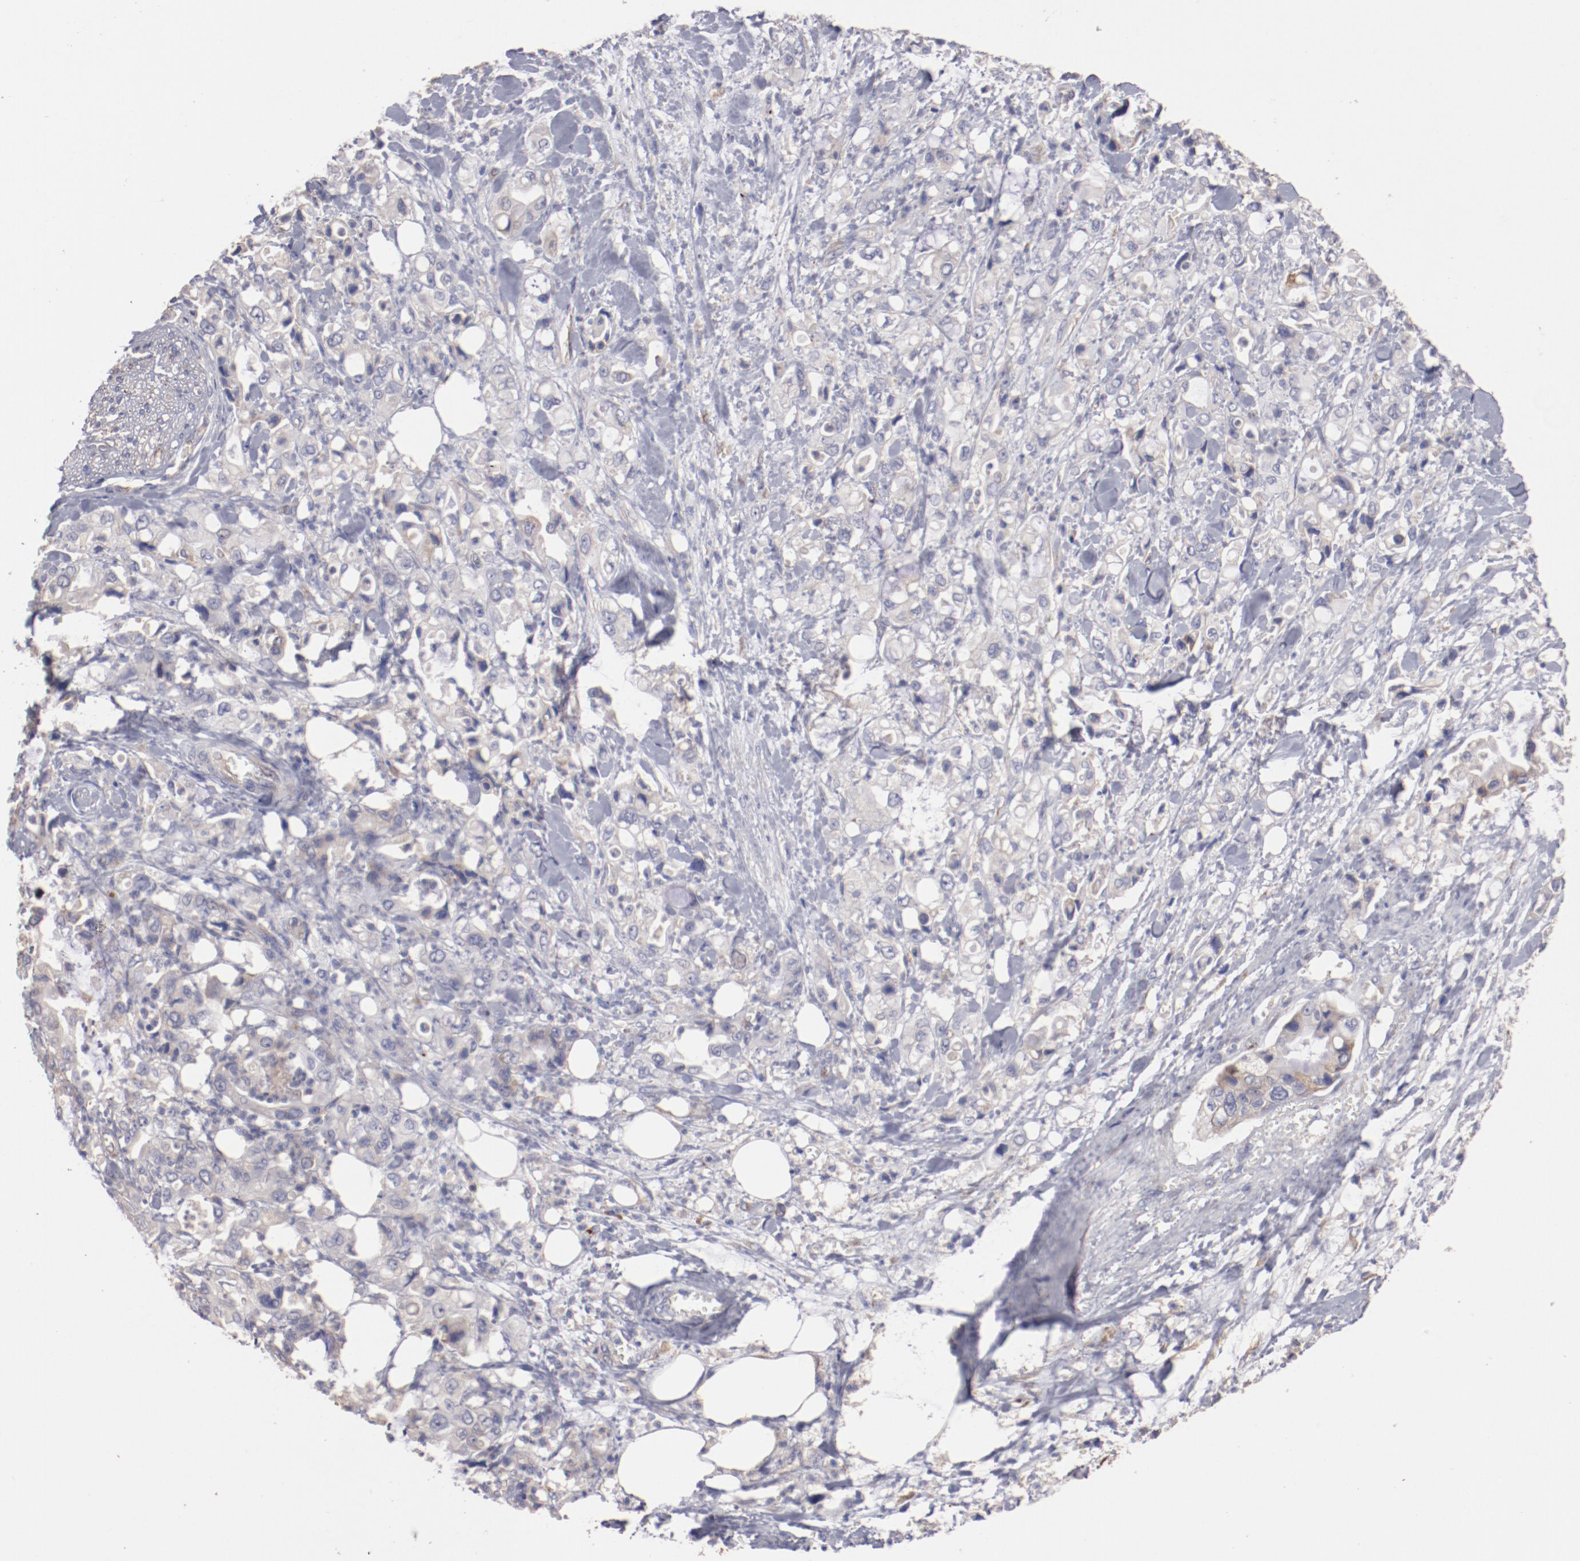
{"staining": {"intensity": "weak", "quantity": "<25%", "location": "cytoplasmic/membranous"}, "tissue": "pancreatic cancer", "cell_type": "Tumor cells", "image_type": "cancer", "snomed": [{"axis": "morphology", "description": "Adenocarcinoma, NOS"}, {"axis": "topography", "description": "Pancreas"}], "caption": "DAB immunohistochemical staining of human pancreatic adenocarcinoma displays no significant positivity in tumor cells. Nuclei are stained in blue.", "gene": "ENTPD5", "patient": {"sex": "male", "age": 70}}